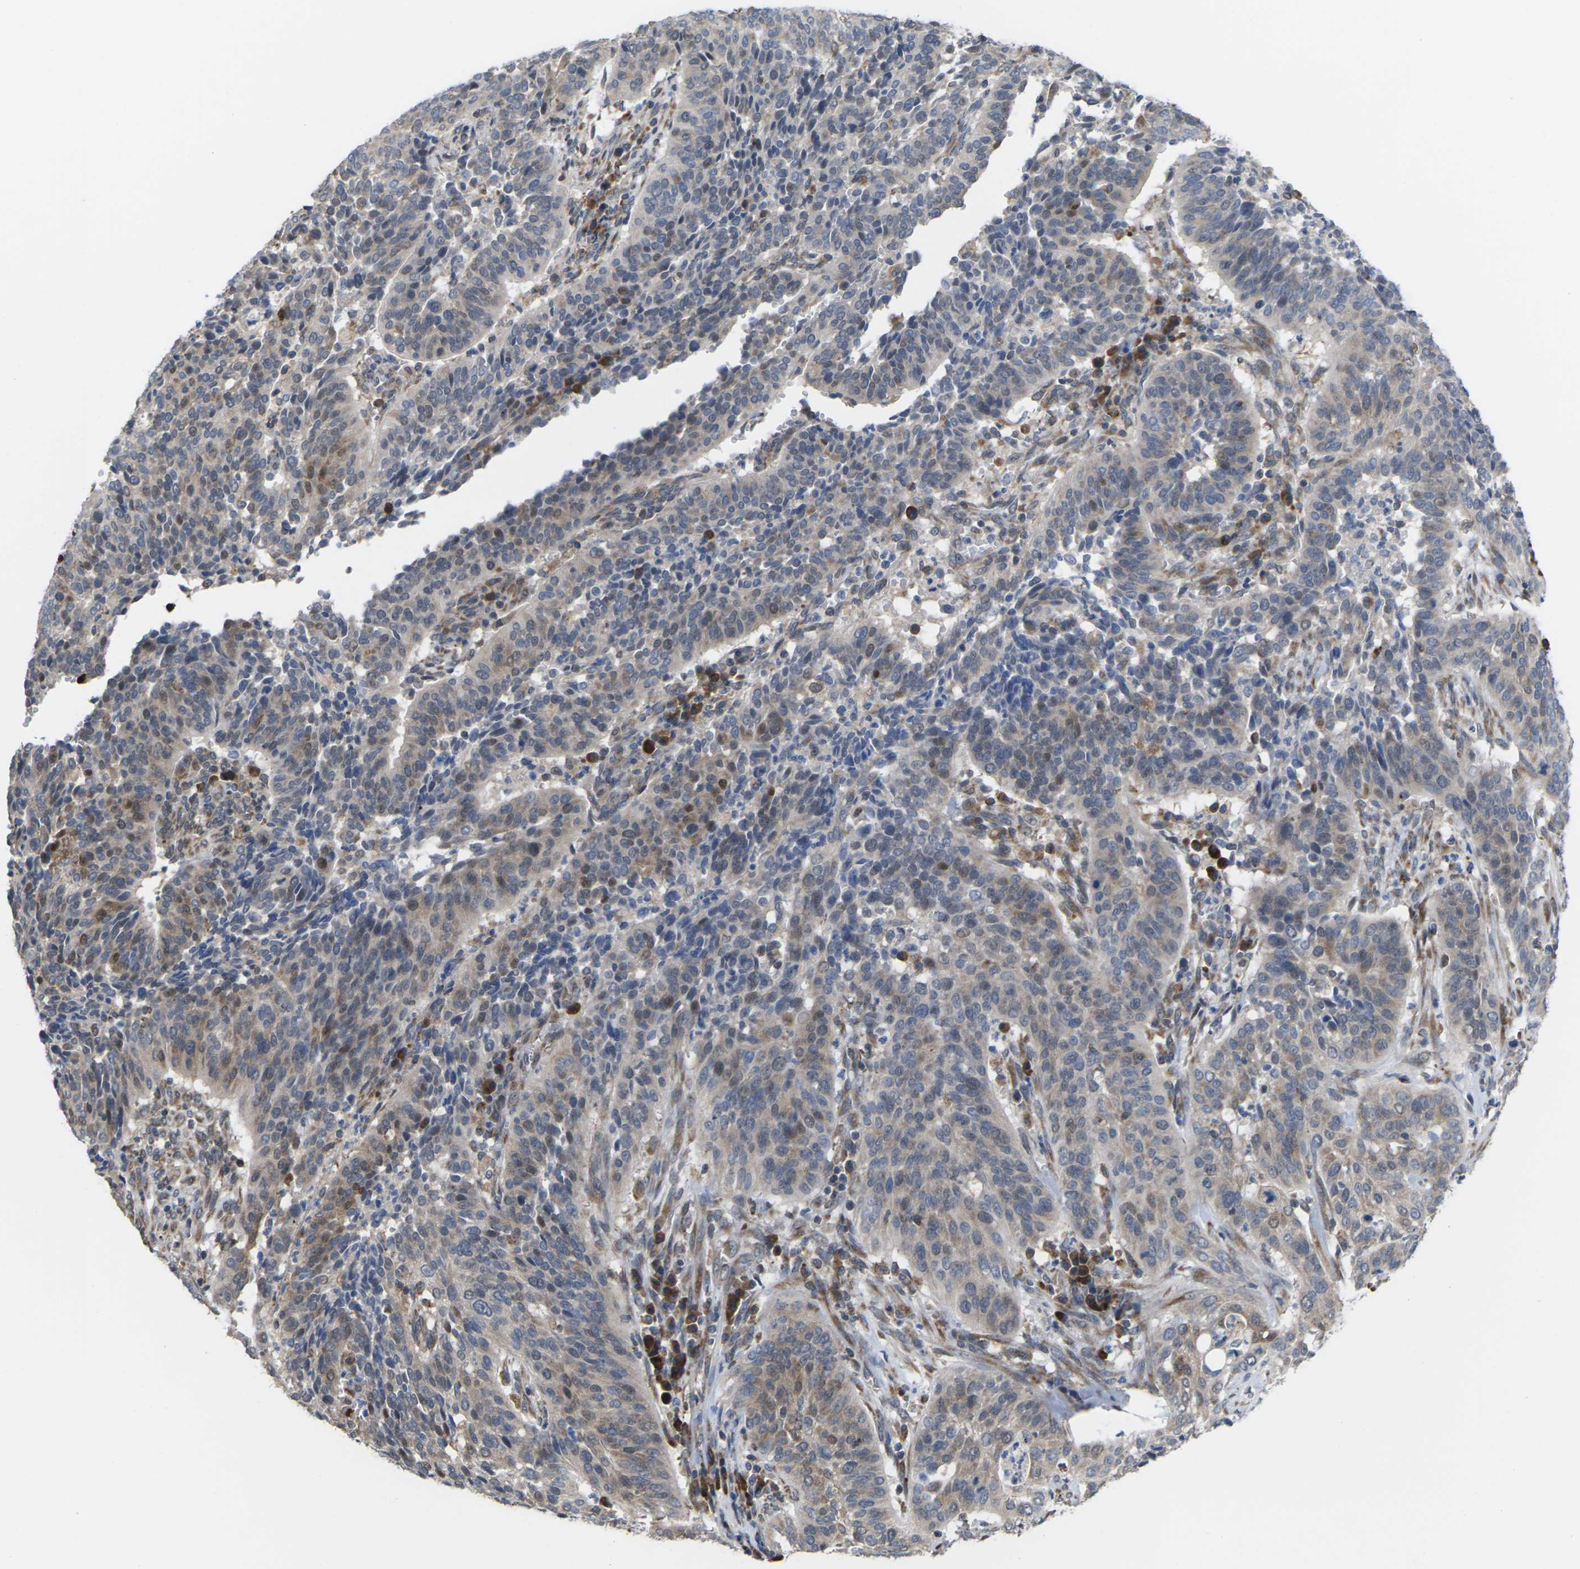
{"staining": {"intensity": "weak", "quantity": "<25%", "location": "cytoplasmic/membranous"}, "tissue": "cervical cancer", "cell_type": "Tumor cells", "image_type": "cancer", "snomed": [{"axis": "morphology", "description": "Normal tissue, NOS"}, {"axis": "morphology", "description": "Squamous cell carcinoma, NOS"}, {"axis": "topography", "description": "Cervix"}], "caption": "IHC histopathology image of human cervical squamous cell carcinoma stained for a protein (brown), which displays no expression in tumor cells.", "gene": "PDZK1IP1", "patient": {"sex": "female", "age": 39}}